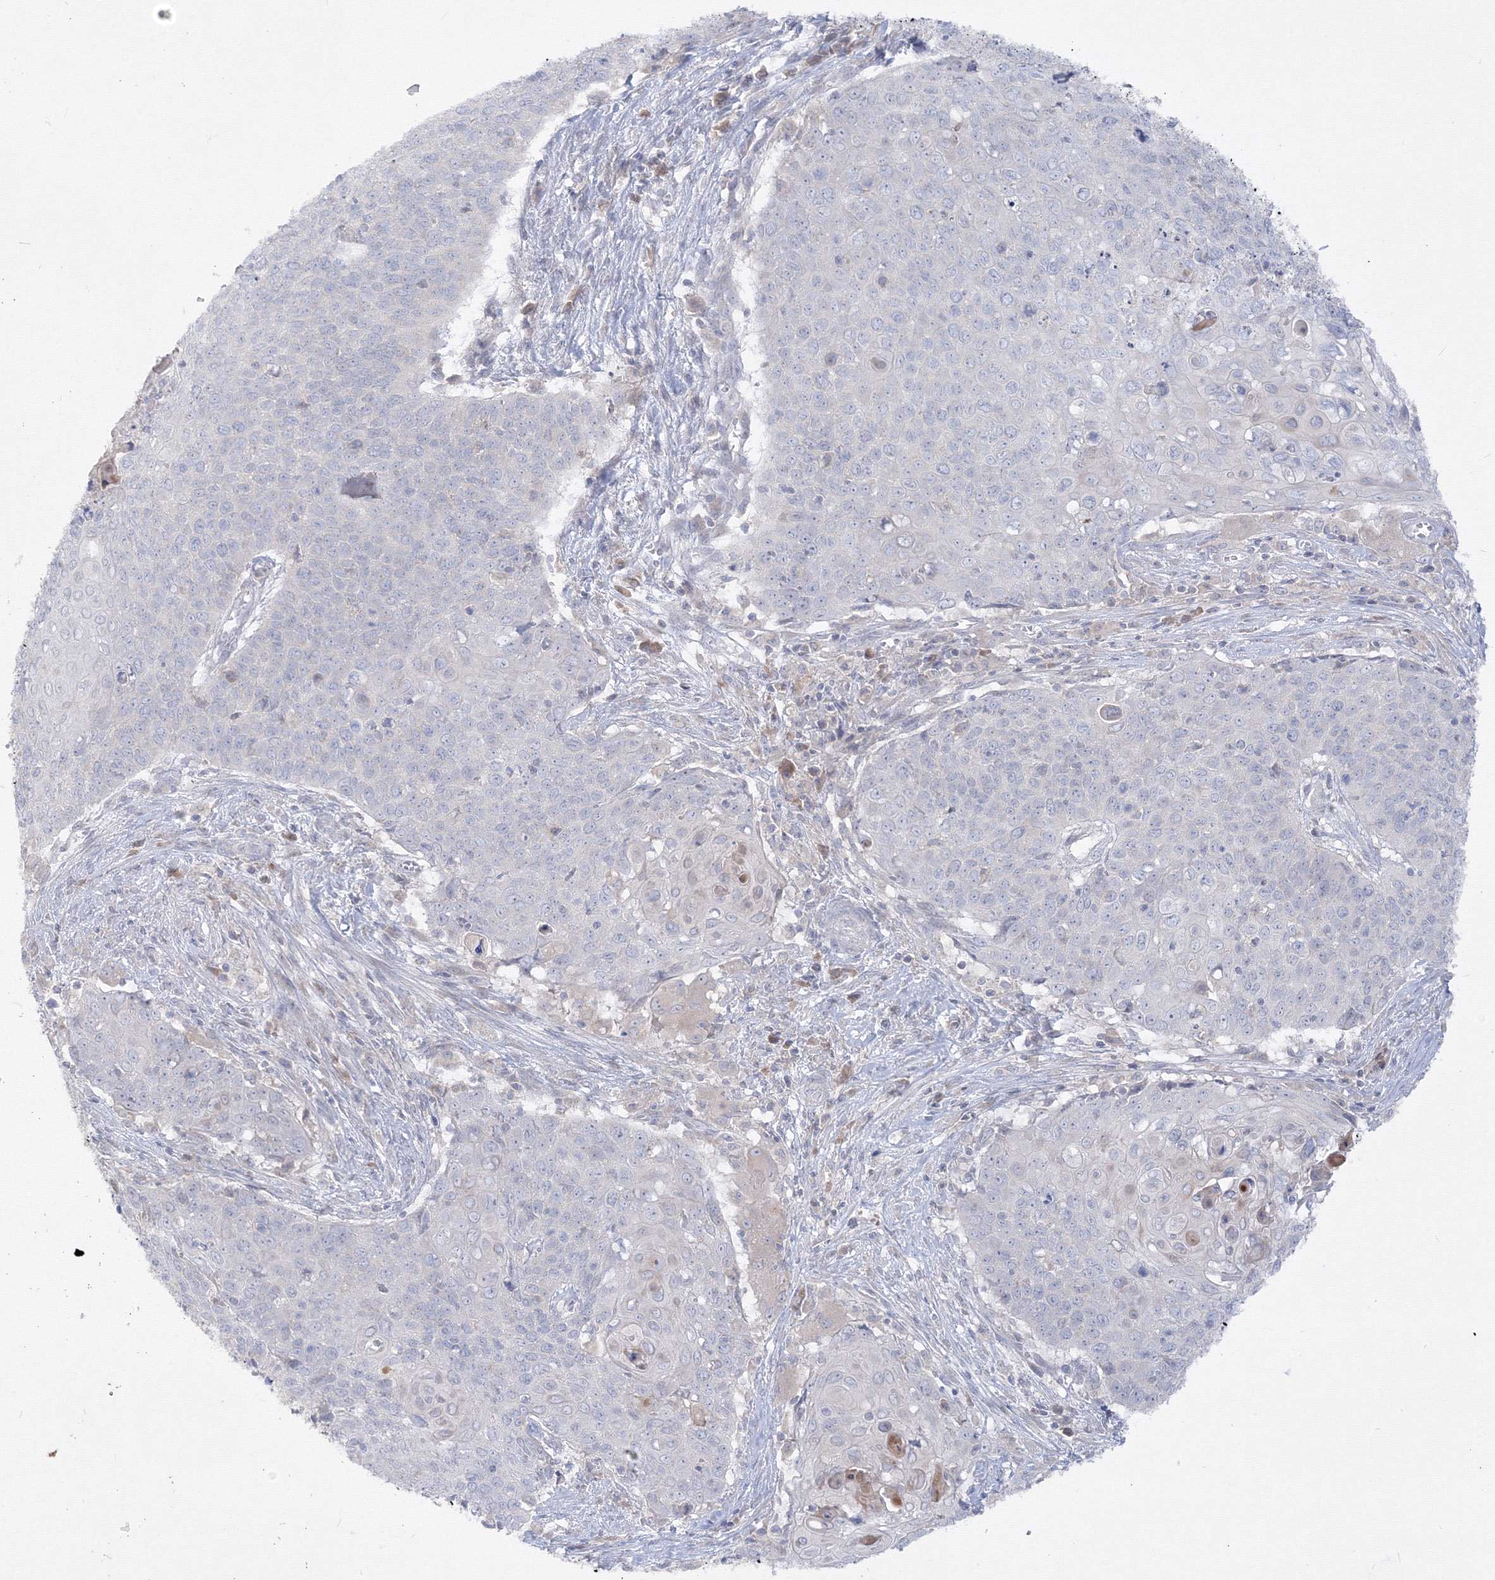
{"staining": {"intensity": "negative", "quantity": "none", "location": "none"}, "tissue": "cervical cancer", "cell_type": "Tumor cells", "image_type": "cancer", "snomed": [{"axis": "morphology", "description": "Squamous cell carcinoma, NOS"}, {"axis": "topography", "description": "Cervix"}], "caption": "A photomicrograph of human squamous cell carcinoma (cervical) is negative for staining in tumor cells. (Stains: DAB (3,3'-diaminobenzidine) immunohistochemistry with hematoxylin counter stain, Microscopy: brightfield microscopy at high magnification).", "gene": "FBXL8", "patient": {"sex": "female", "age": 39}}